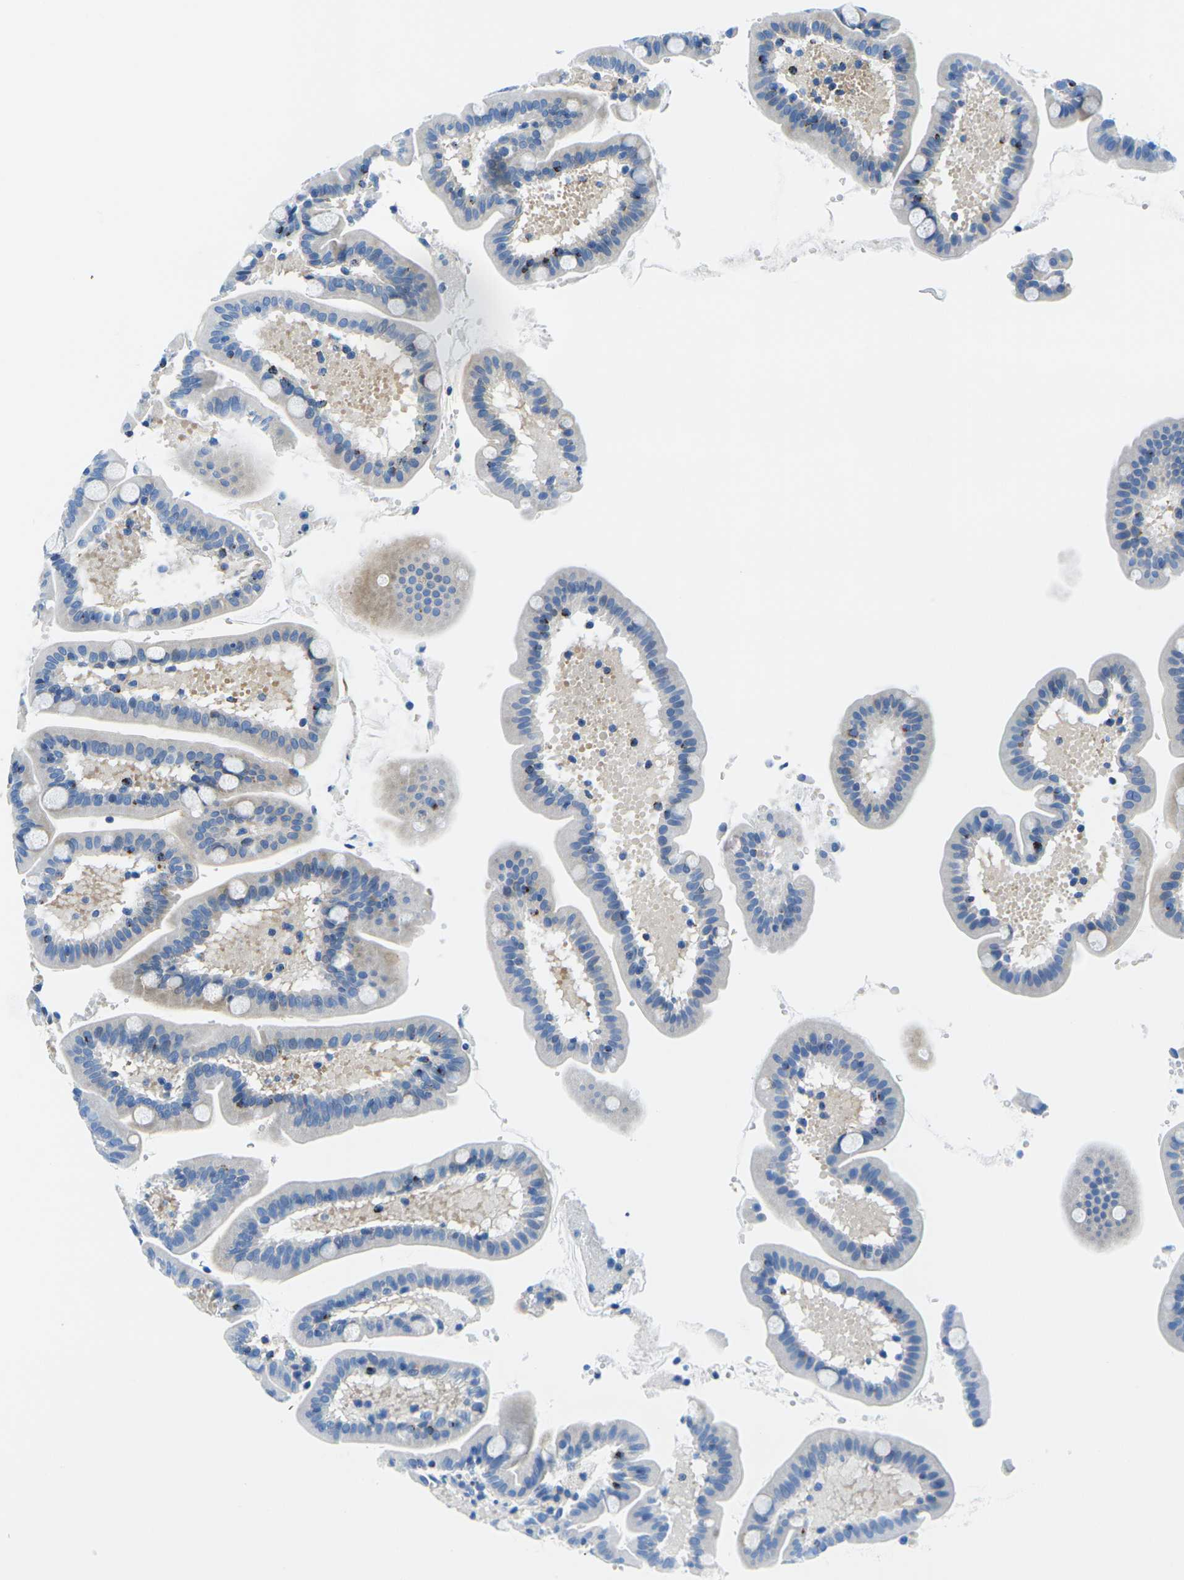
{"staining": {"intensity": "moderate", "quantity": "<25%", "location": "cytoplasmic/membranous"}, "tissue": "duodenum", "cell_type": "Glandular cells", "image_type": "normal", "snomed": [{"axis": "morphology", "description": "Normal tissue, NOS"}, {"axis": "topography", "description": "Duodenum"}], "caption": "A brown stain labels moderate cytoplasmic/membranous staining of a protein in glandular cells of unremarkable human duodenum. The staining was performed using DAB (3,3'-diaminobenzidine) to visualize the protein expression in brown, while the nuclei were stained in blue with hematoxylin (Magnification: 20x).", "gene": "MC4R", "patient": {"sex": "male", "age": 54}}